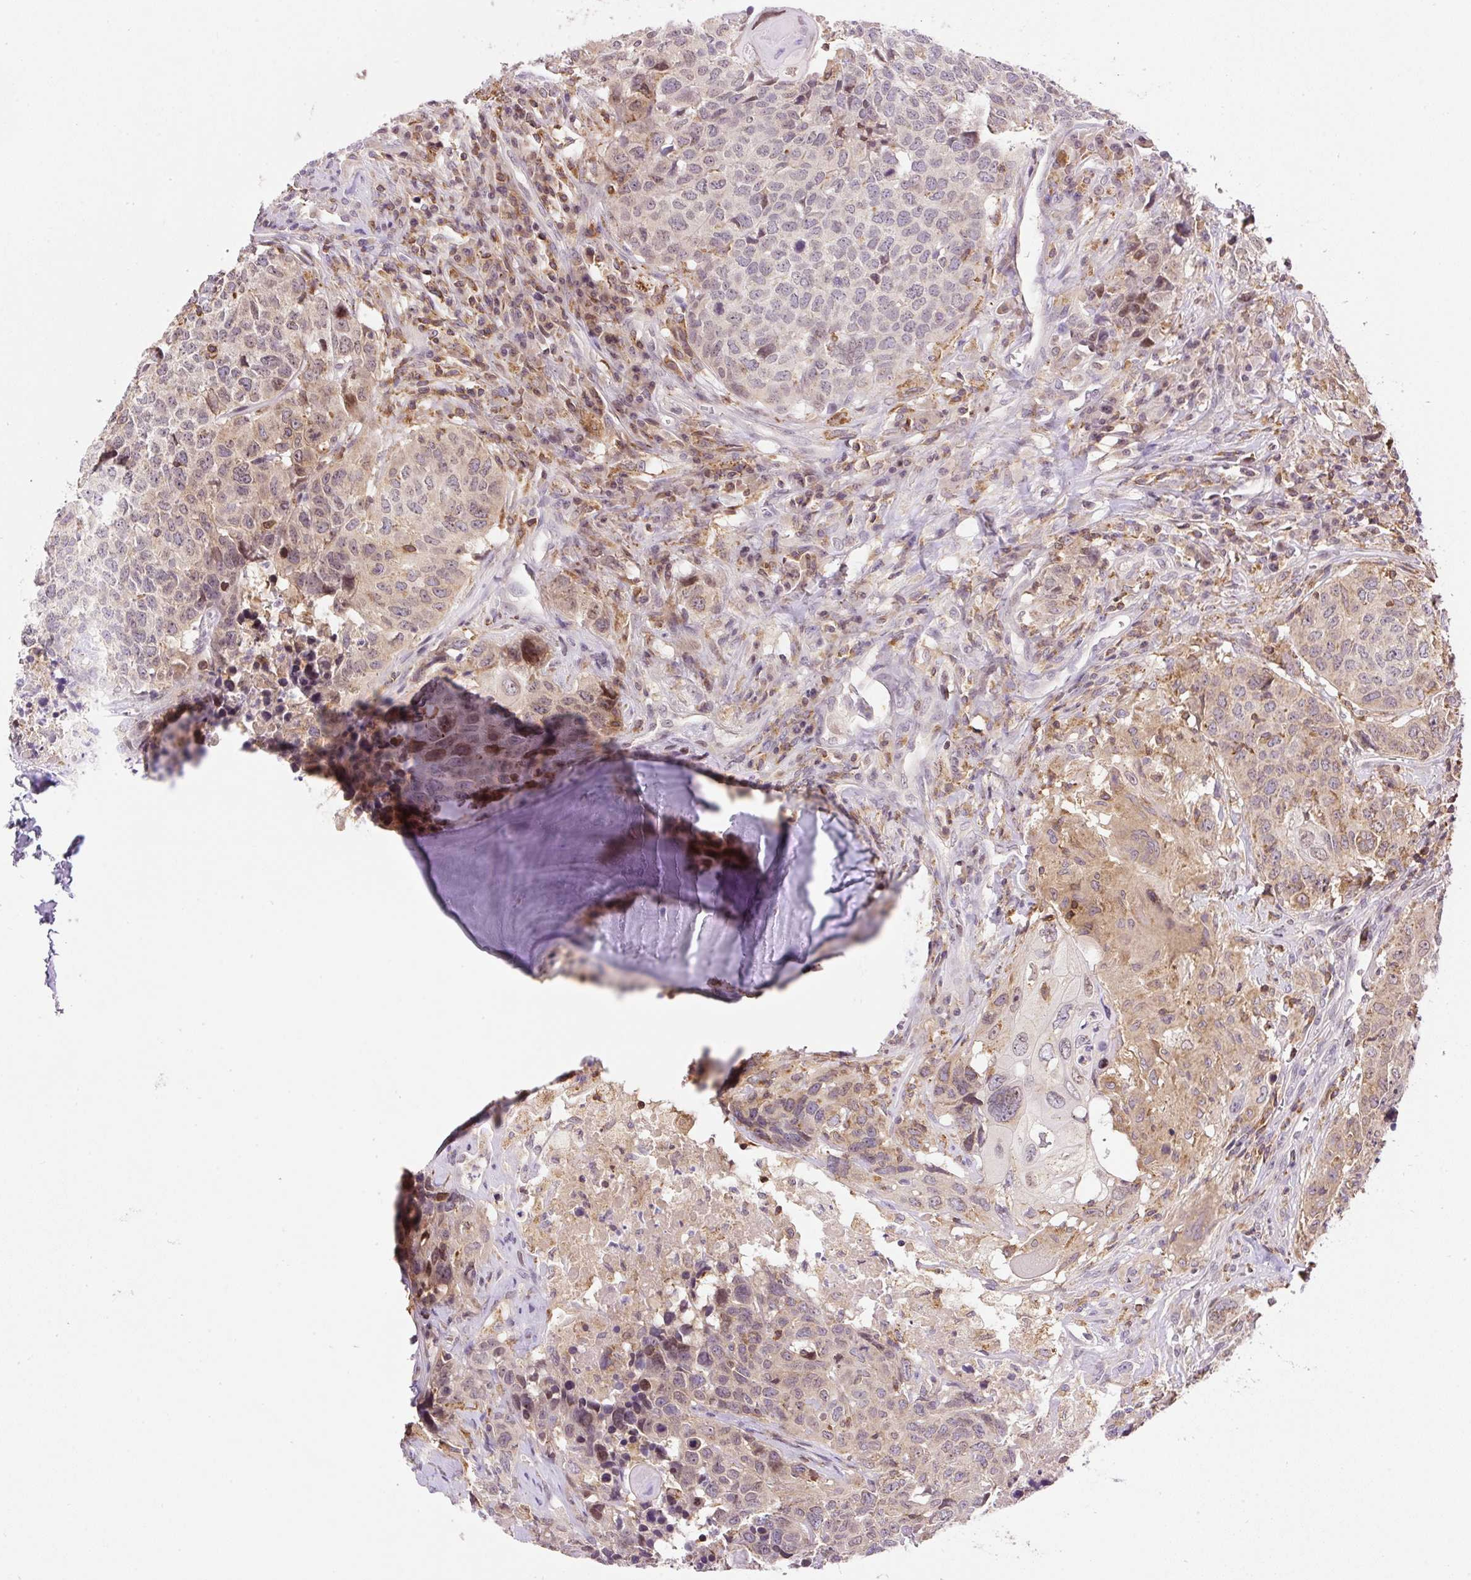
{"staining": {"intensity": "weak", "quantity": "25%-75%", "location": "cytoplasmic/membranous,nuclear"}, "tissue": "head and neck cancer", "cell_type": "Tumor cells", "image_type": "cancer", "snomed": [{"axis": "morphology", "description": "Normal tissue, NOS"}, {"axis": "morphology", "description": "Squamous cell carcinoma, NOS"}, {"axis": "topography", "description": "Skeletal muscle"}, {"axis": "topography", "description": "Vascular tissue"}, {"axis": "topography", "description": "Peripheral nerve tissue"}, {"axis": "topography", "description": "Head-Neck"}], "caption": "High-power microscopy captured an IHC micrograph of head and neck cancer (squamous cell carcinoma), revealing weak cytoplasmic/membranous and nuclear positivity in approximately 25%-75% of tumor cells.", "gene": "CARD11", "patient": {"sex": "male", "age": 66}}